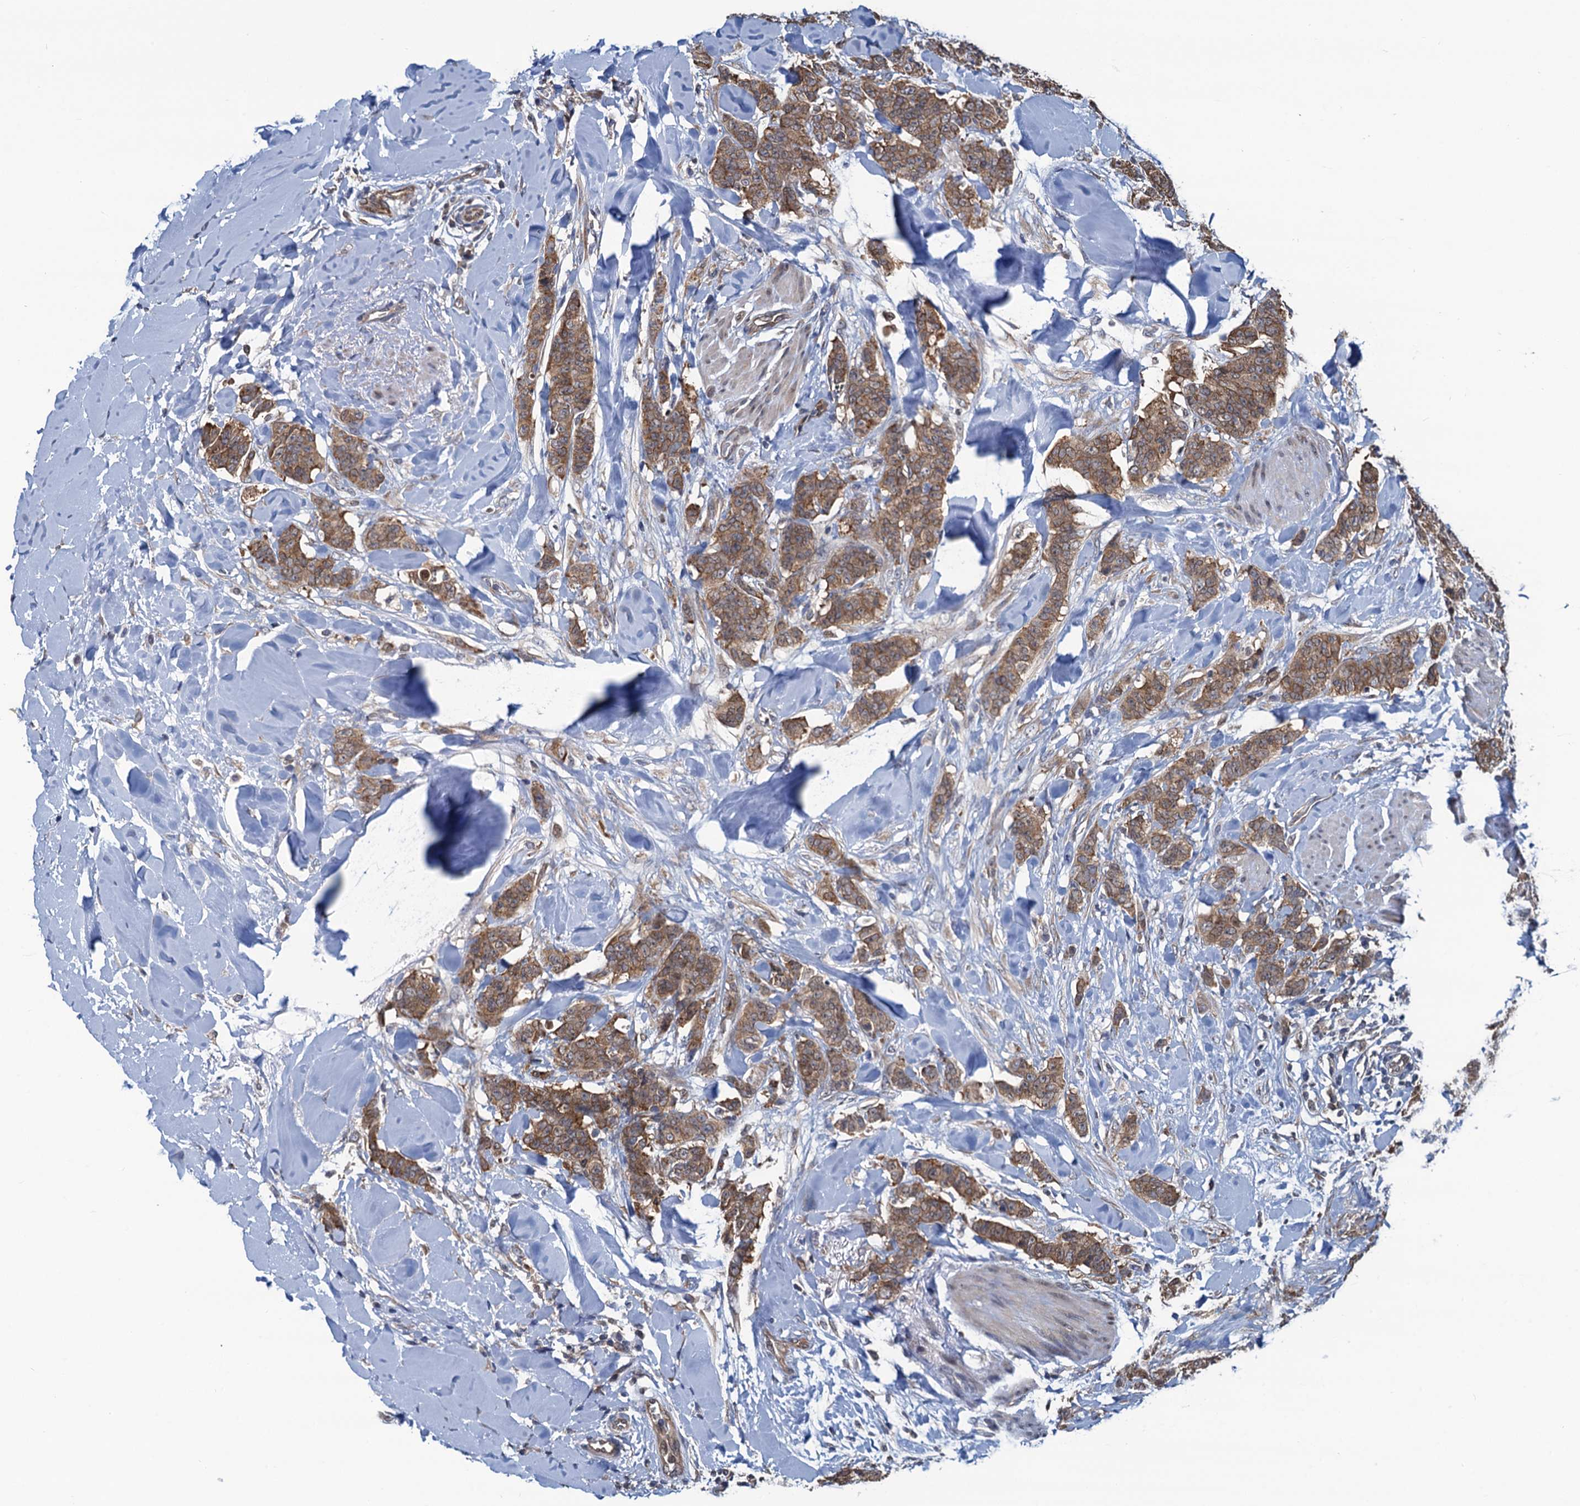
{"staining": {"intensity": "moderate", "quantity": ">75%", "location": "cytoplasmic/membranous"}, "tissue": "breast cancer", "cell_type": "Tumor cells", "image_type": "cancer", "snomed": [{"axis": "morphology", "description": "Duct carcinoma"}, {"axis": "topography", "description": "Breast"}], "caption": "The photomicrograph shows staining of breast cancer, revealing moderate cytoplasmic/membranous protein positivity (brown color) within tumor cells. (DAB (3,3'-diaminobenzidine) IHC, brown staining for protein, blue staining for nuclei).", "gene": "RNF125", "patient": {"sex": "female", "age": 40}}